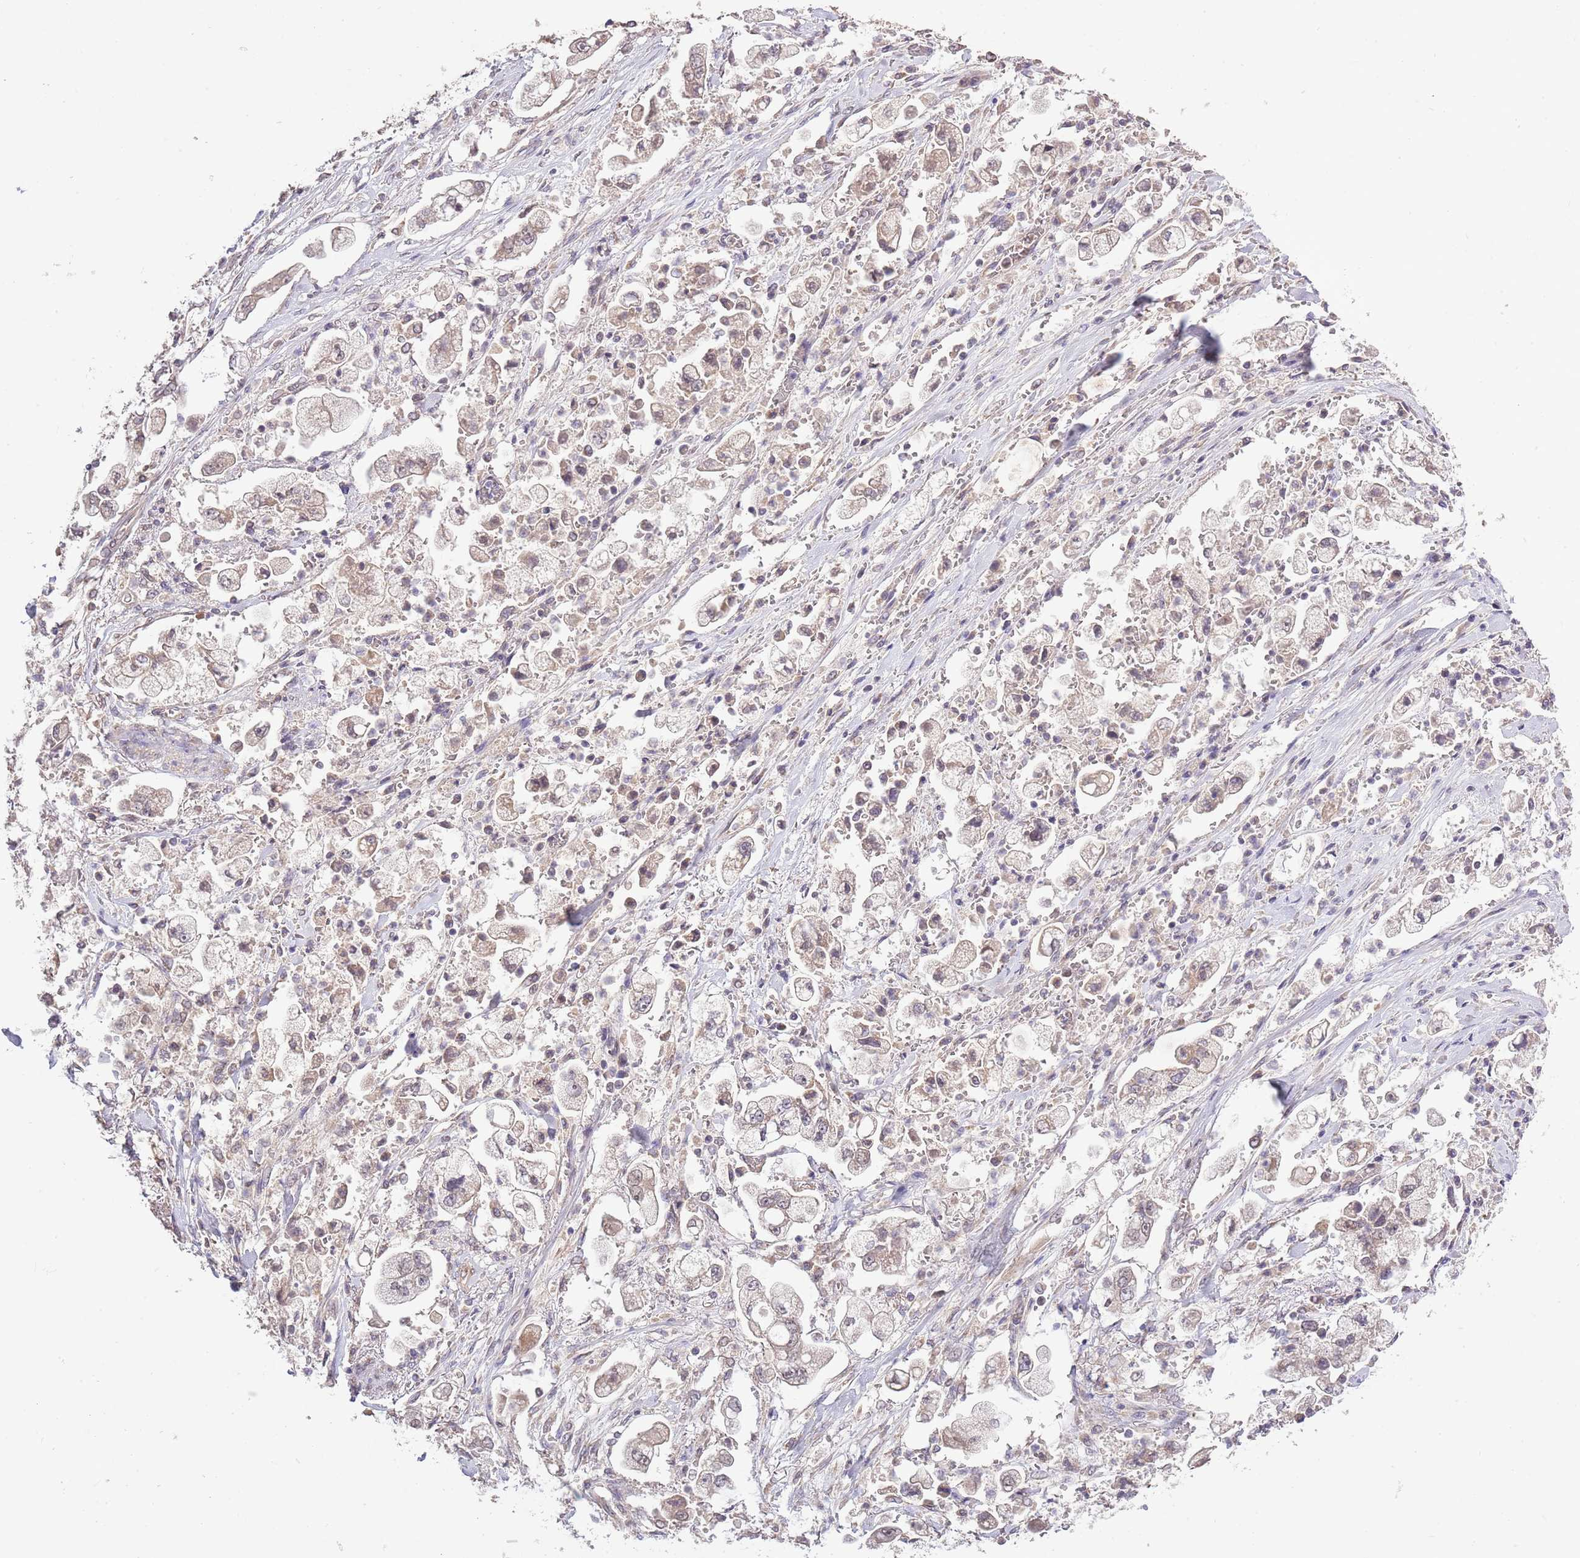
{"staining": {"intensity": "weak", "quantity": "25%-75%", "location": "cytoplasmic/membranous"}, "tissue": "stomach cancer", "cell_type": "Tumor cells", "image_type": "cancer", "snomed": [{"axis": "morphology", "description": "Adenocarcinoma, NOS"}, {"axis": "topography", "description": "Stomach"}], "caption": "Weak cytoplasmic/membranous protein staining is appreciated in approximately 25%-75% of tumor cells in stomach cancer (adenocarcinoma). (Brightfield microscopy of DAB IHC at high magnification).", "gene": "IVD", "patient": {"sex": "male", "age": 62}}